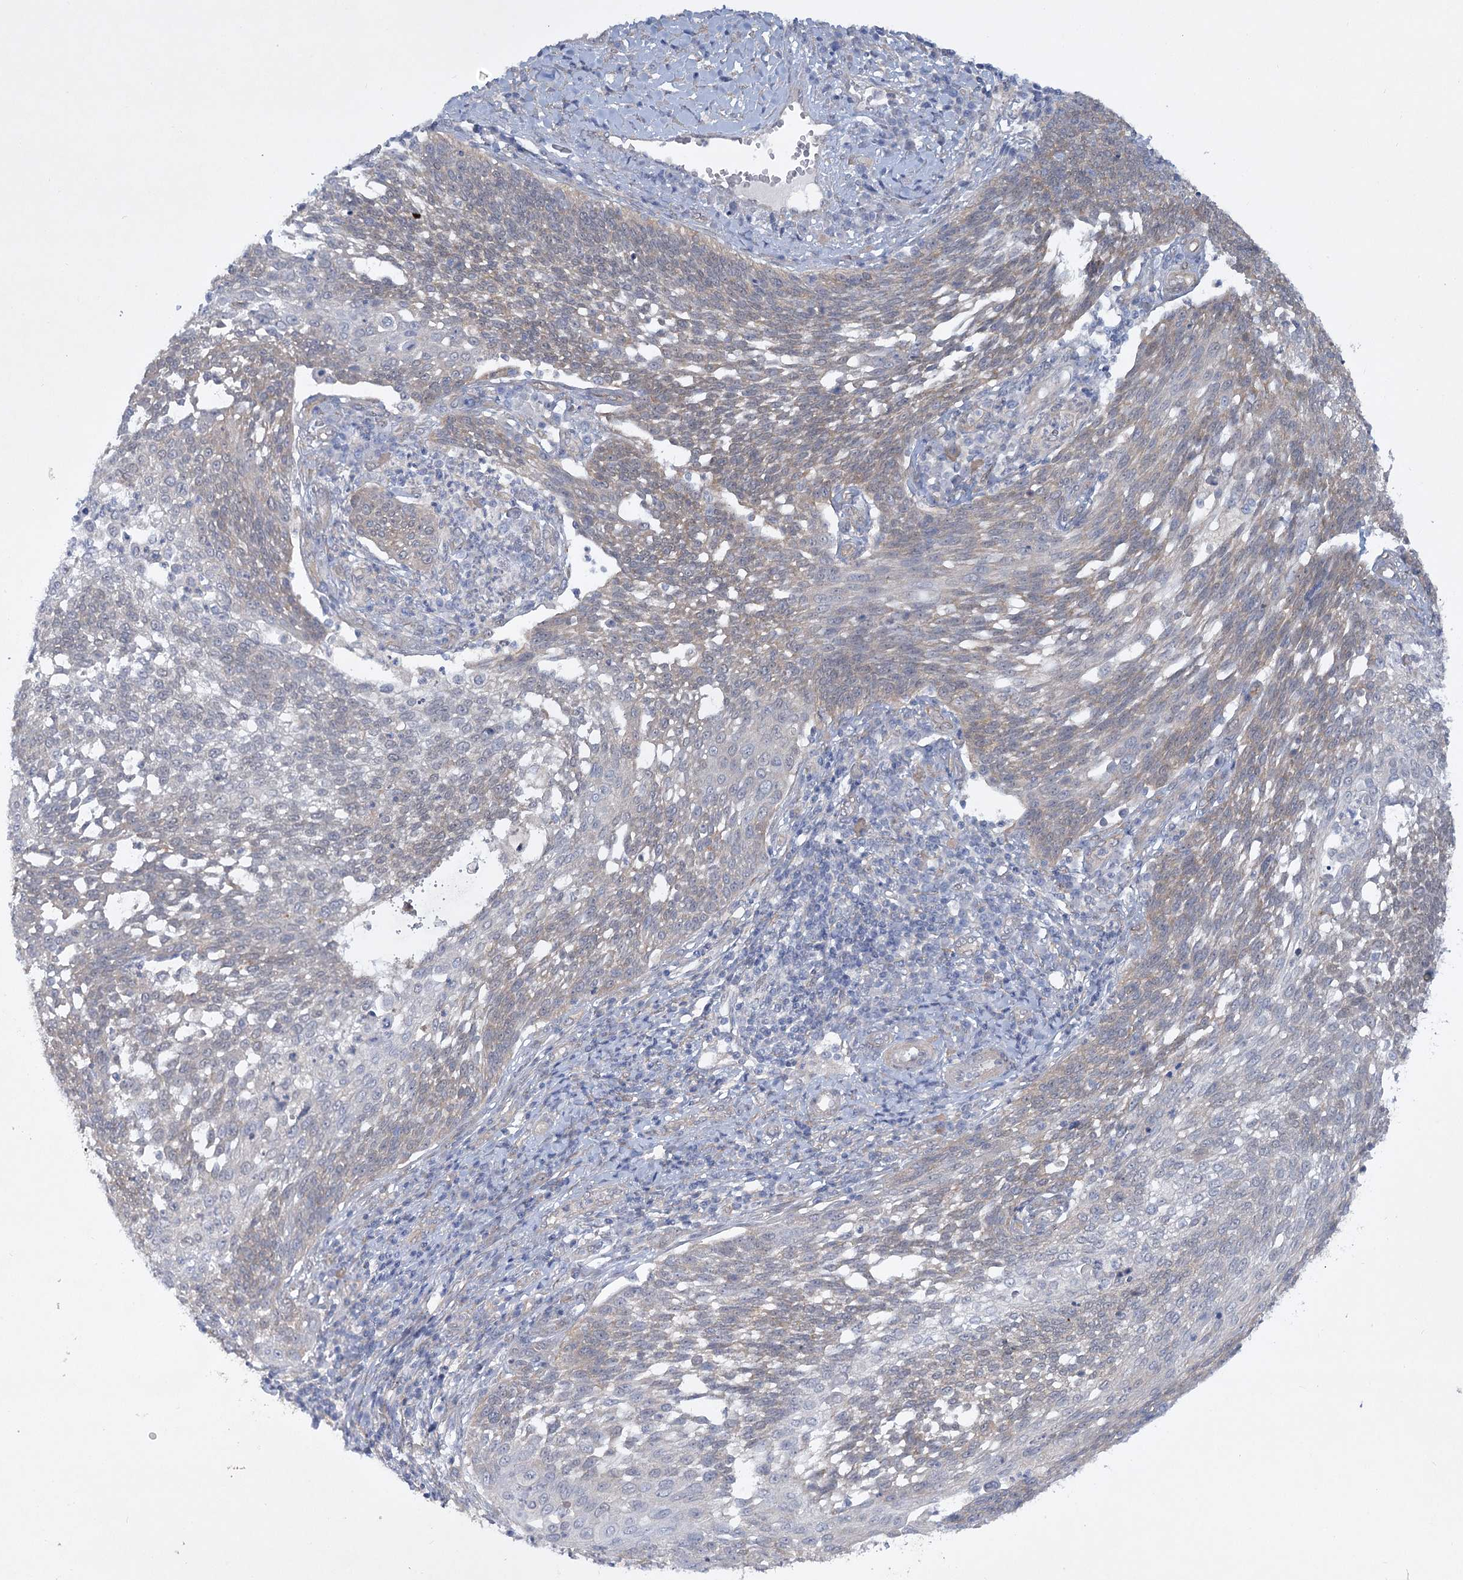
{"staining": {"intensity": "weak", "quantity": "<25%", "location": "cytoplasmic/membranous"}, "tissue": "cervical cancer", "cell_type": "Tumor cells", "image_type": "cancer", "snomed": [{"axis": "morphology", "description": "Squamous cell carcinoma, NOS"}, {"axis": "topography", "description": "Cervix"}], "caption": "Squamous cell carcinoma (cervical) stained for a protein using IHC demonstrates no expression tumor cells.", "gene": "AAMDC", "patient": {"sex": "female", "age": 34}}